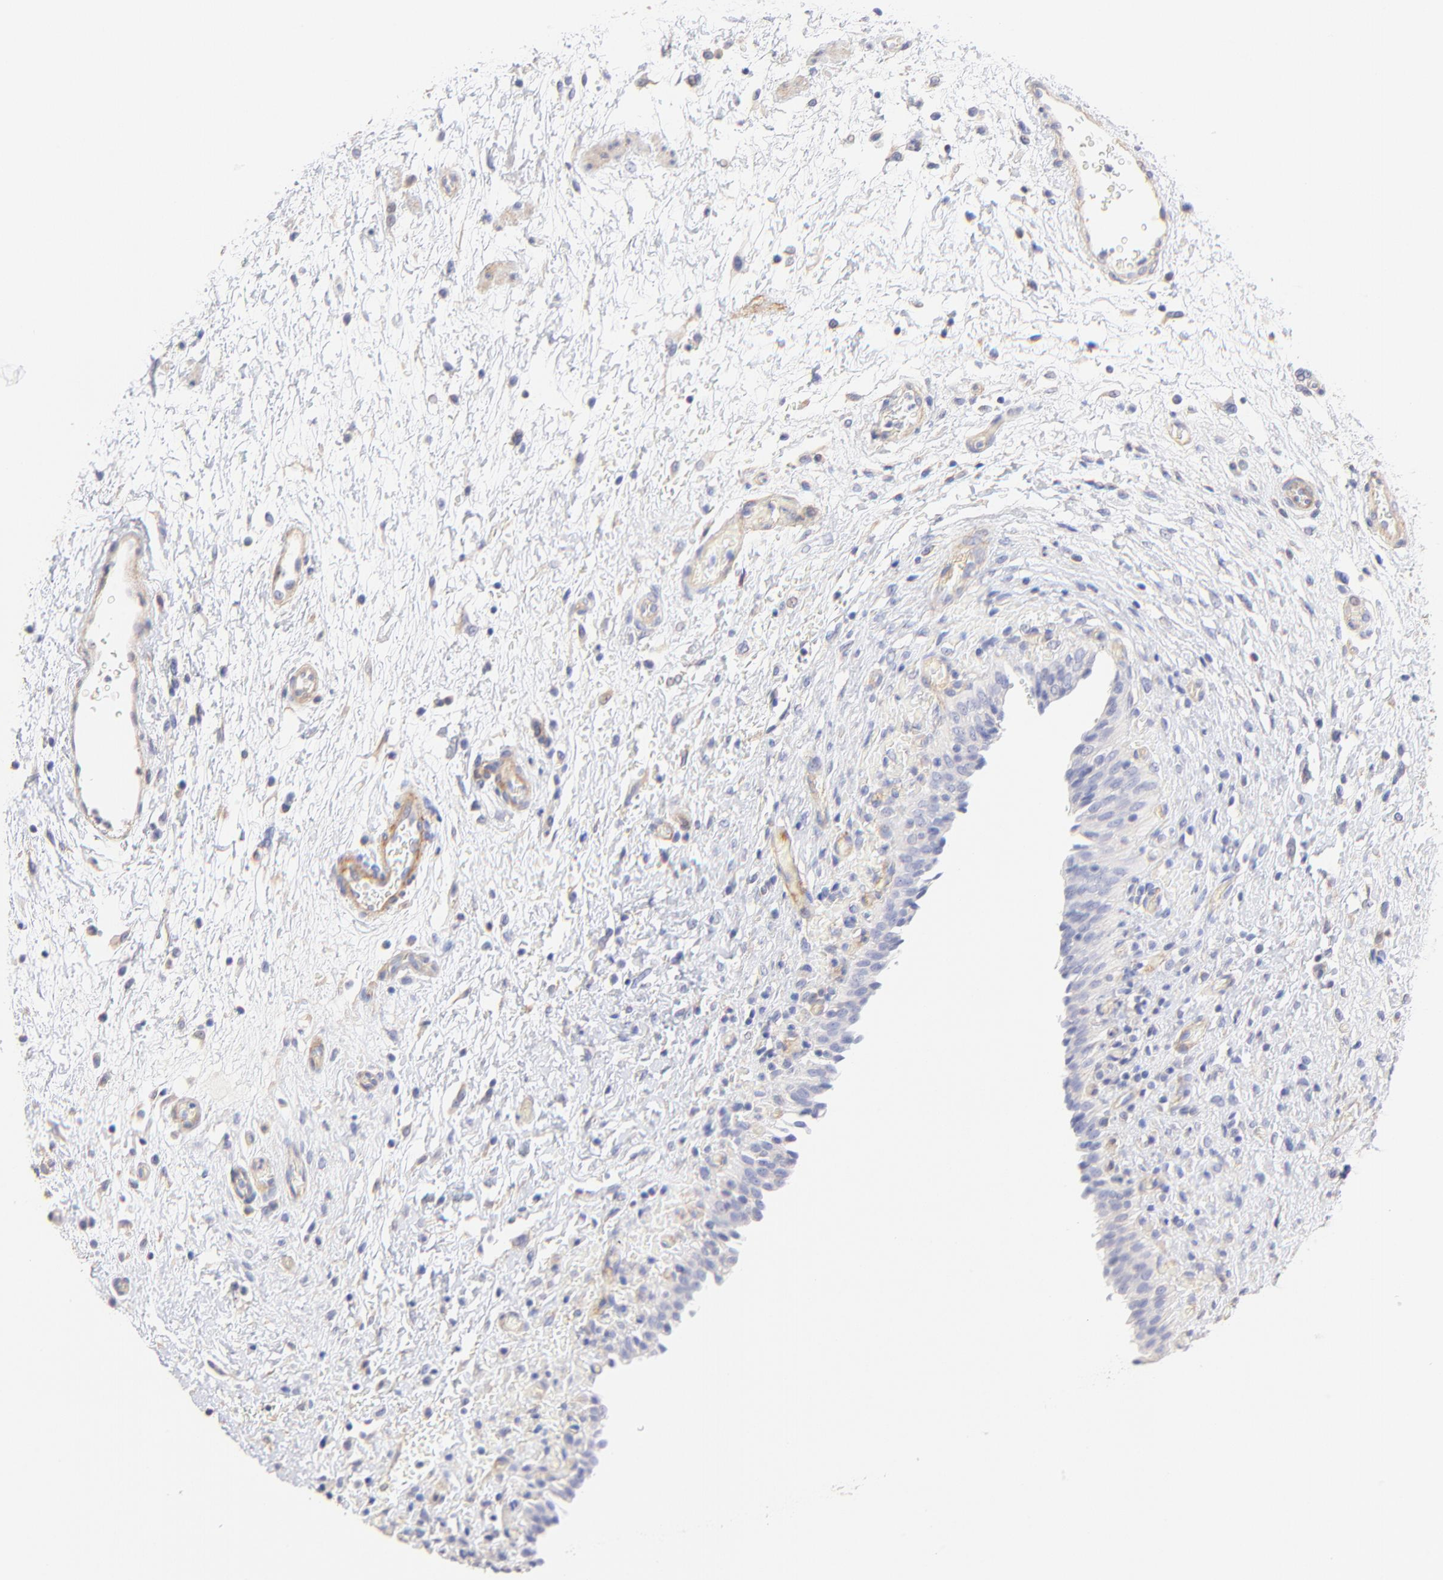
{"staining": {"intensity": "negative", "quantity": "none", "location": "none"}, "tissue": "urinary bladder", "cell_type": "Urothelial cells", "image_type": "normal", "snomed": [{"axis": "morphology", "description": "Normal tissue, NOS"}, {"axis": "topography", "description": "Urinary bladder"}], "caption": "Photomicrograph shows no protein positivity in urothelial cells of unremarkable urinary bladder.", "gene": "ACTRT1", "patient": {"sex": "male", "age": 51}}